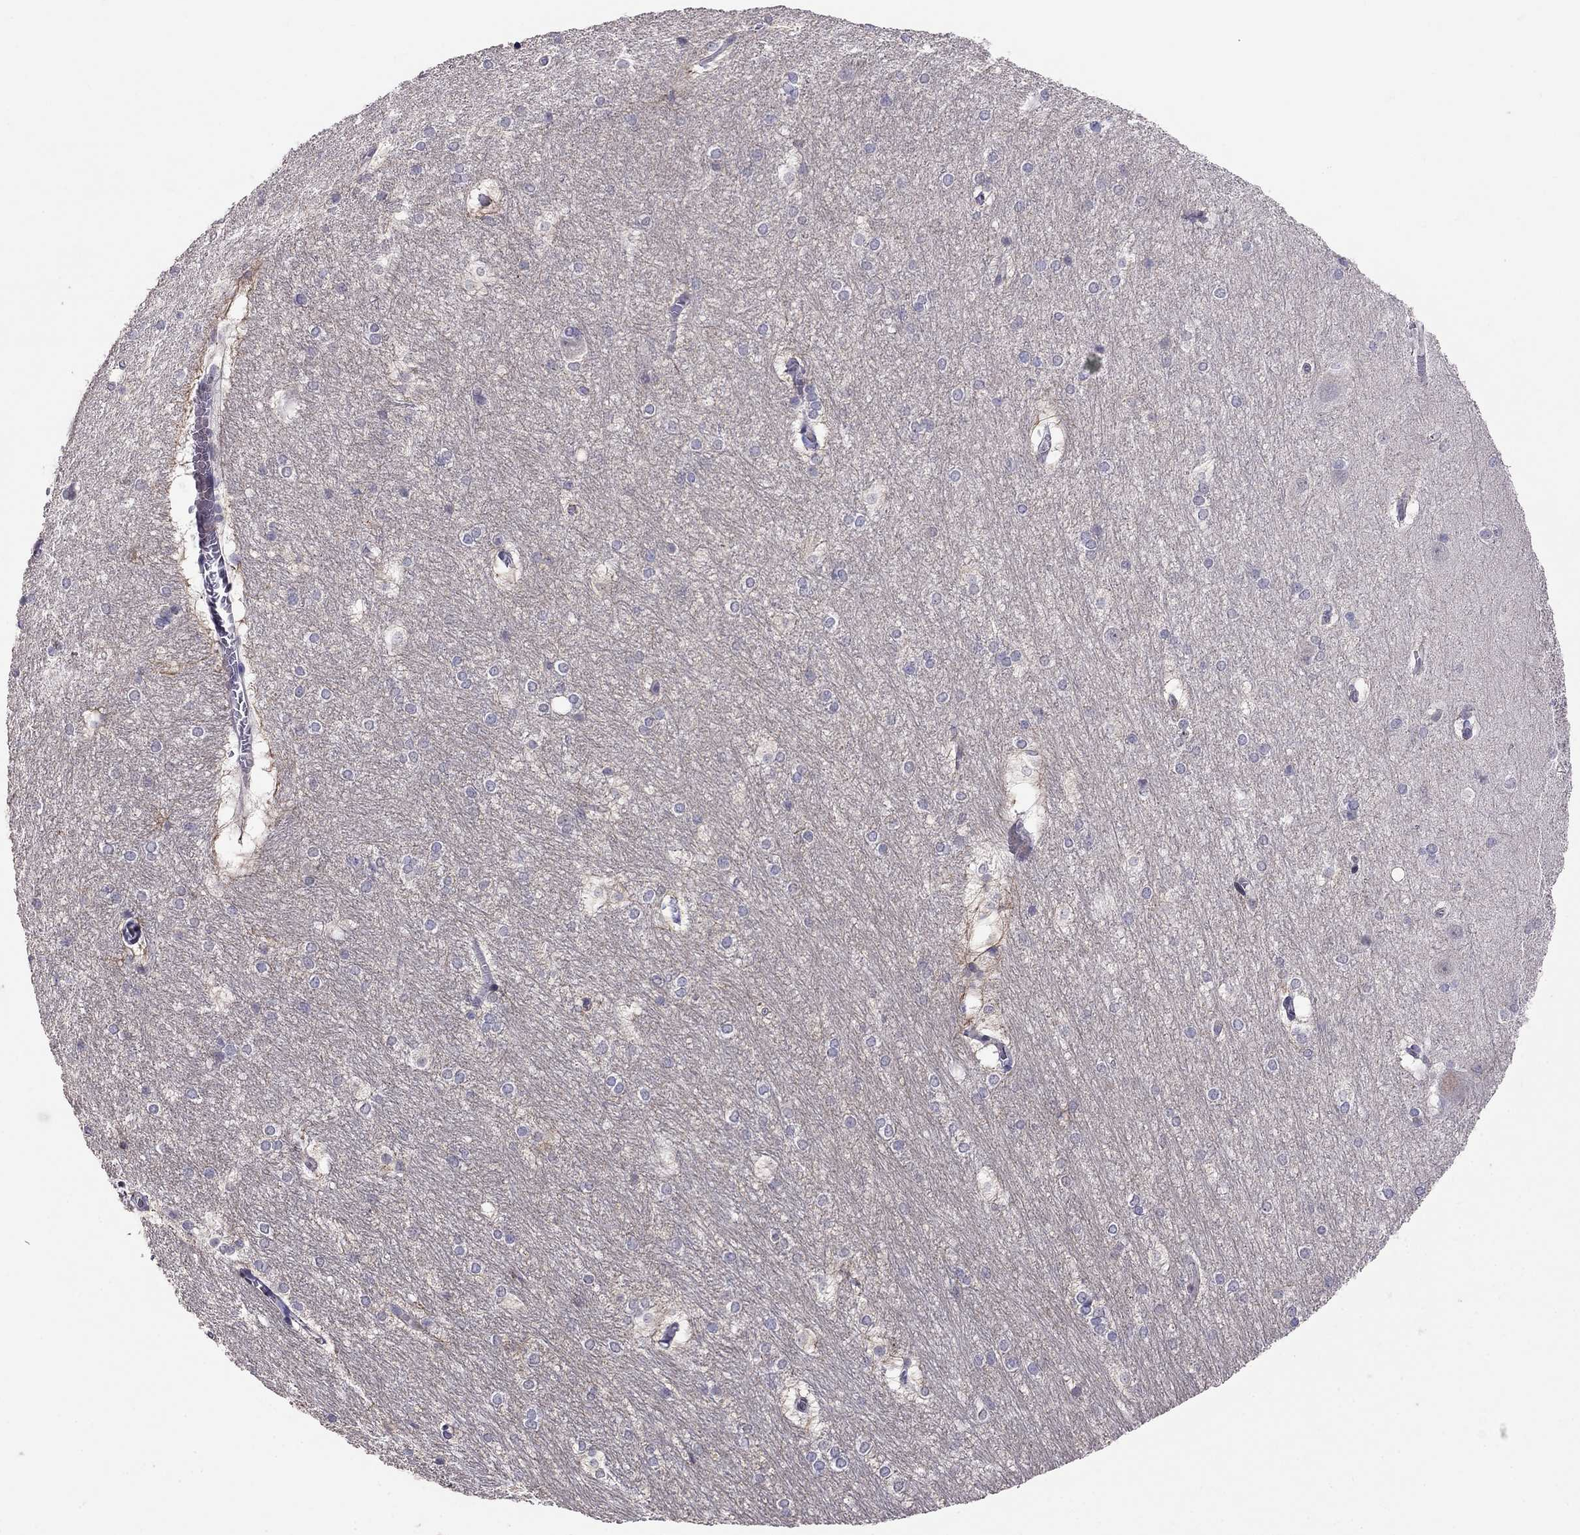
{"staining": {"intensity": "negative", "quantity": "none", "location": "none"}, "tissue": "hippocampus", "cell_type": "Glial cells", "image_type": "normal", "snomed": [{"axis": "morphology", "description": "Normal tissue, NOS"}, {"axis": "topography", "description": "Cerebral cortex"}, {"axis": "topography", "description": "Hippocampus"}], "caption": "A high-resolution image shows IHC staining of benign hippocampus, which reveals no significant expression in glial cells.", "gene": "MAGEB4", "patient": {"sex": "female", "age": 19}}